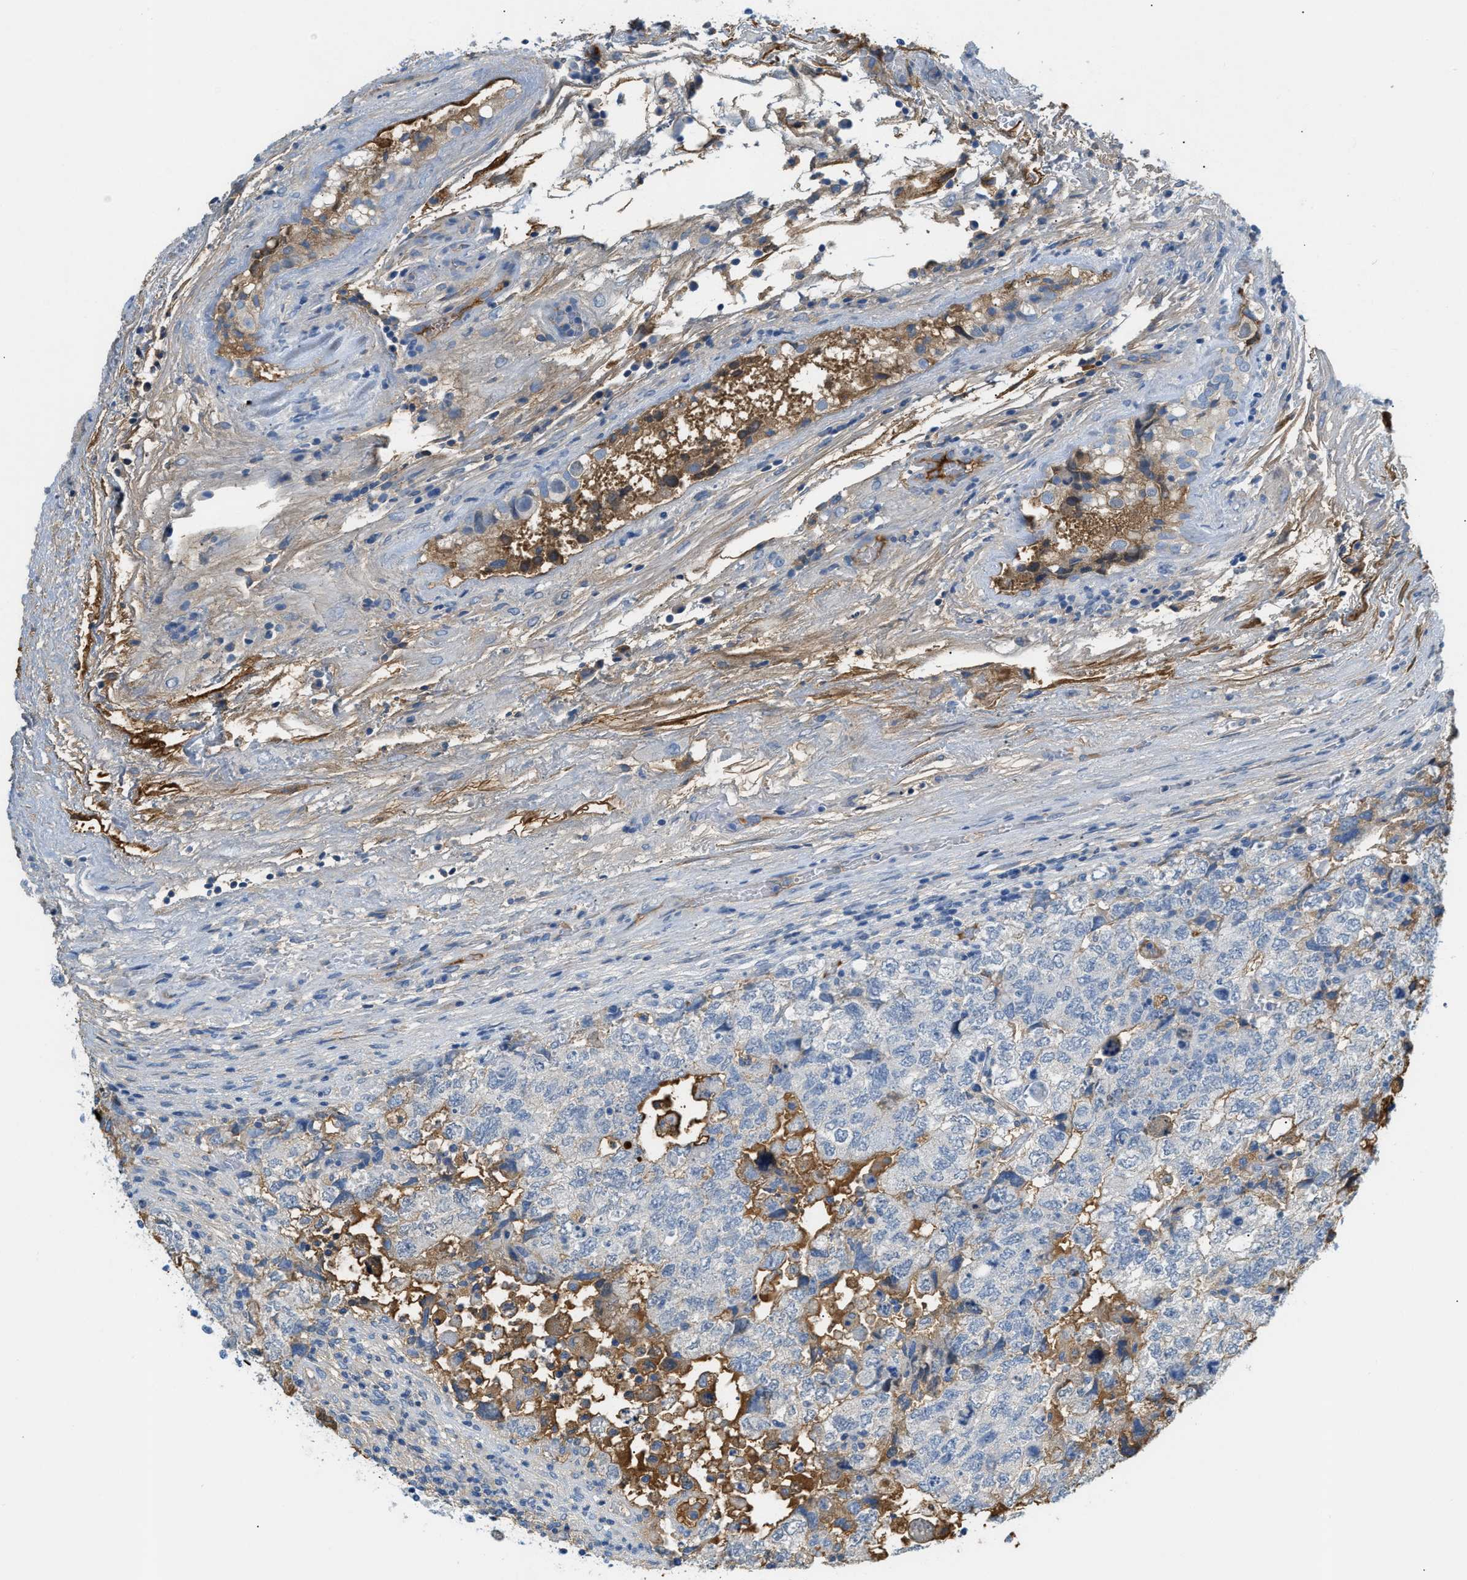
{"staining": {"intensity": "negative", "quantity": "none", "location": "none"}, "tissue": "testis cancer", "cell_type": "Tumor cells", "image_type": "cancer", "snomed": [{"axis": "morphology", "description": "Carcinoma, Embryonal, NOS"}, {"axis": "topography", "description": "Testis"}], "caption": "High magnification brightfield microscopy of testis cancer stained with DAB (brown) and counterstained with hematoxylin (blue): tumor cells show no significant positivity.", "gene": "CFI", "patient": {"sex": "male", "age": 36}}